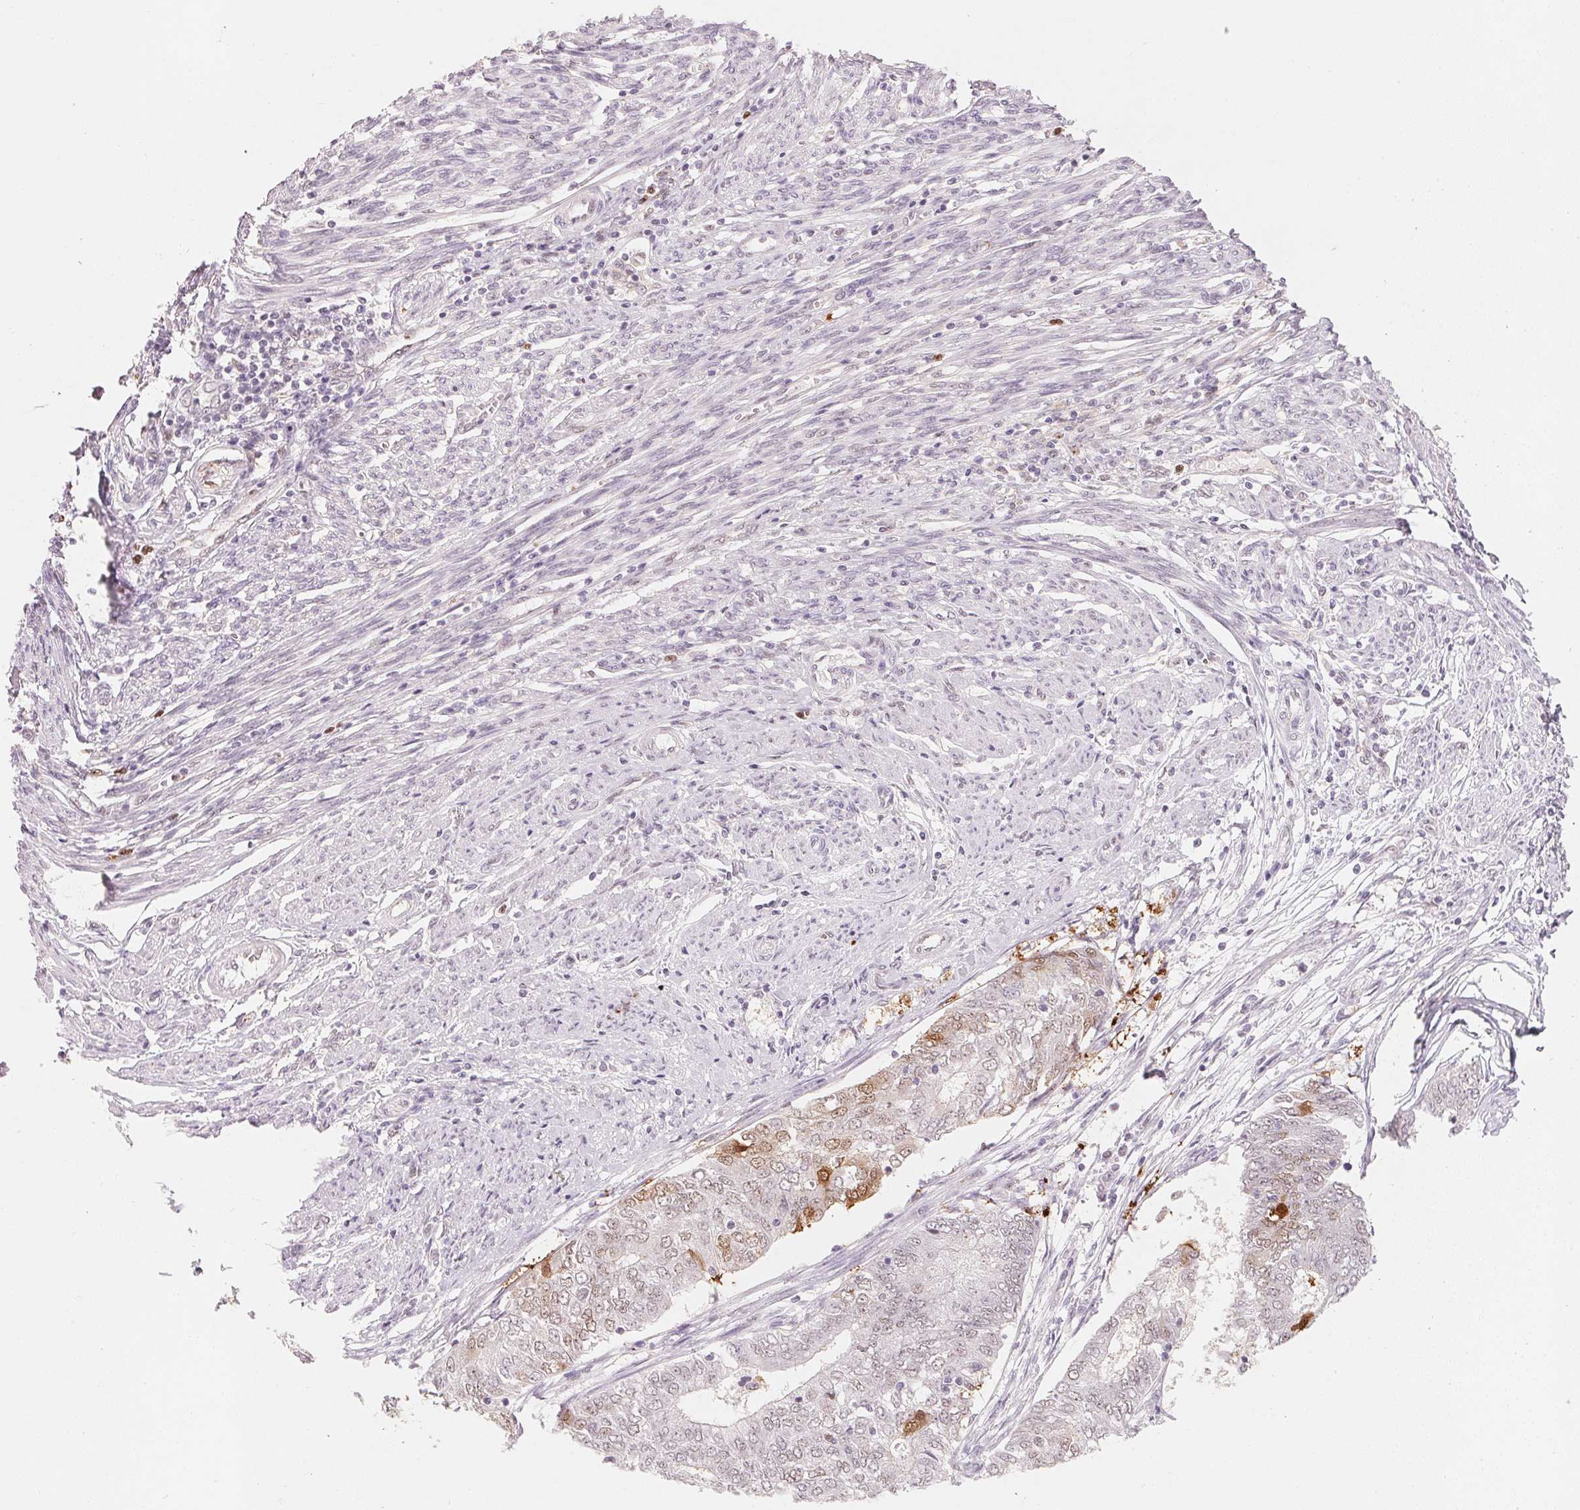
{"staining": {"intensity": "moderate", "quantity": "<25%", "location": "cytoplasmic/membranous"}, "tissue": "endometrial cancer", "cell_type": "Tumor cells", "image_type": "cancer", "snomed": [{"axis": "morphology", "description": "Adenocarcinoma, NOS"}, {"axis": "topography", "description": "Endometrium"}], "caption": "Adenocarcinoma (endometrial) tissue exhibits moderate cytoplasmic/membranous positivity in about <25% of tumor cells, visualized by immunohistochemistry.", "gene": "ARHGAP22", "patient": {"sex": "female", "age": 62}}